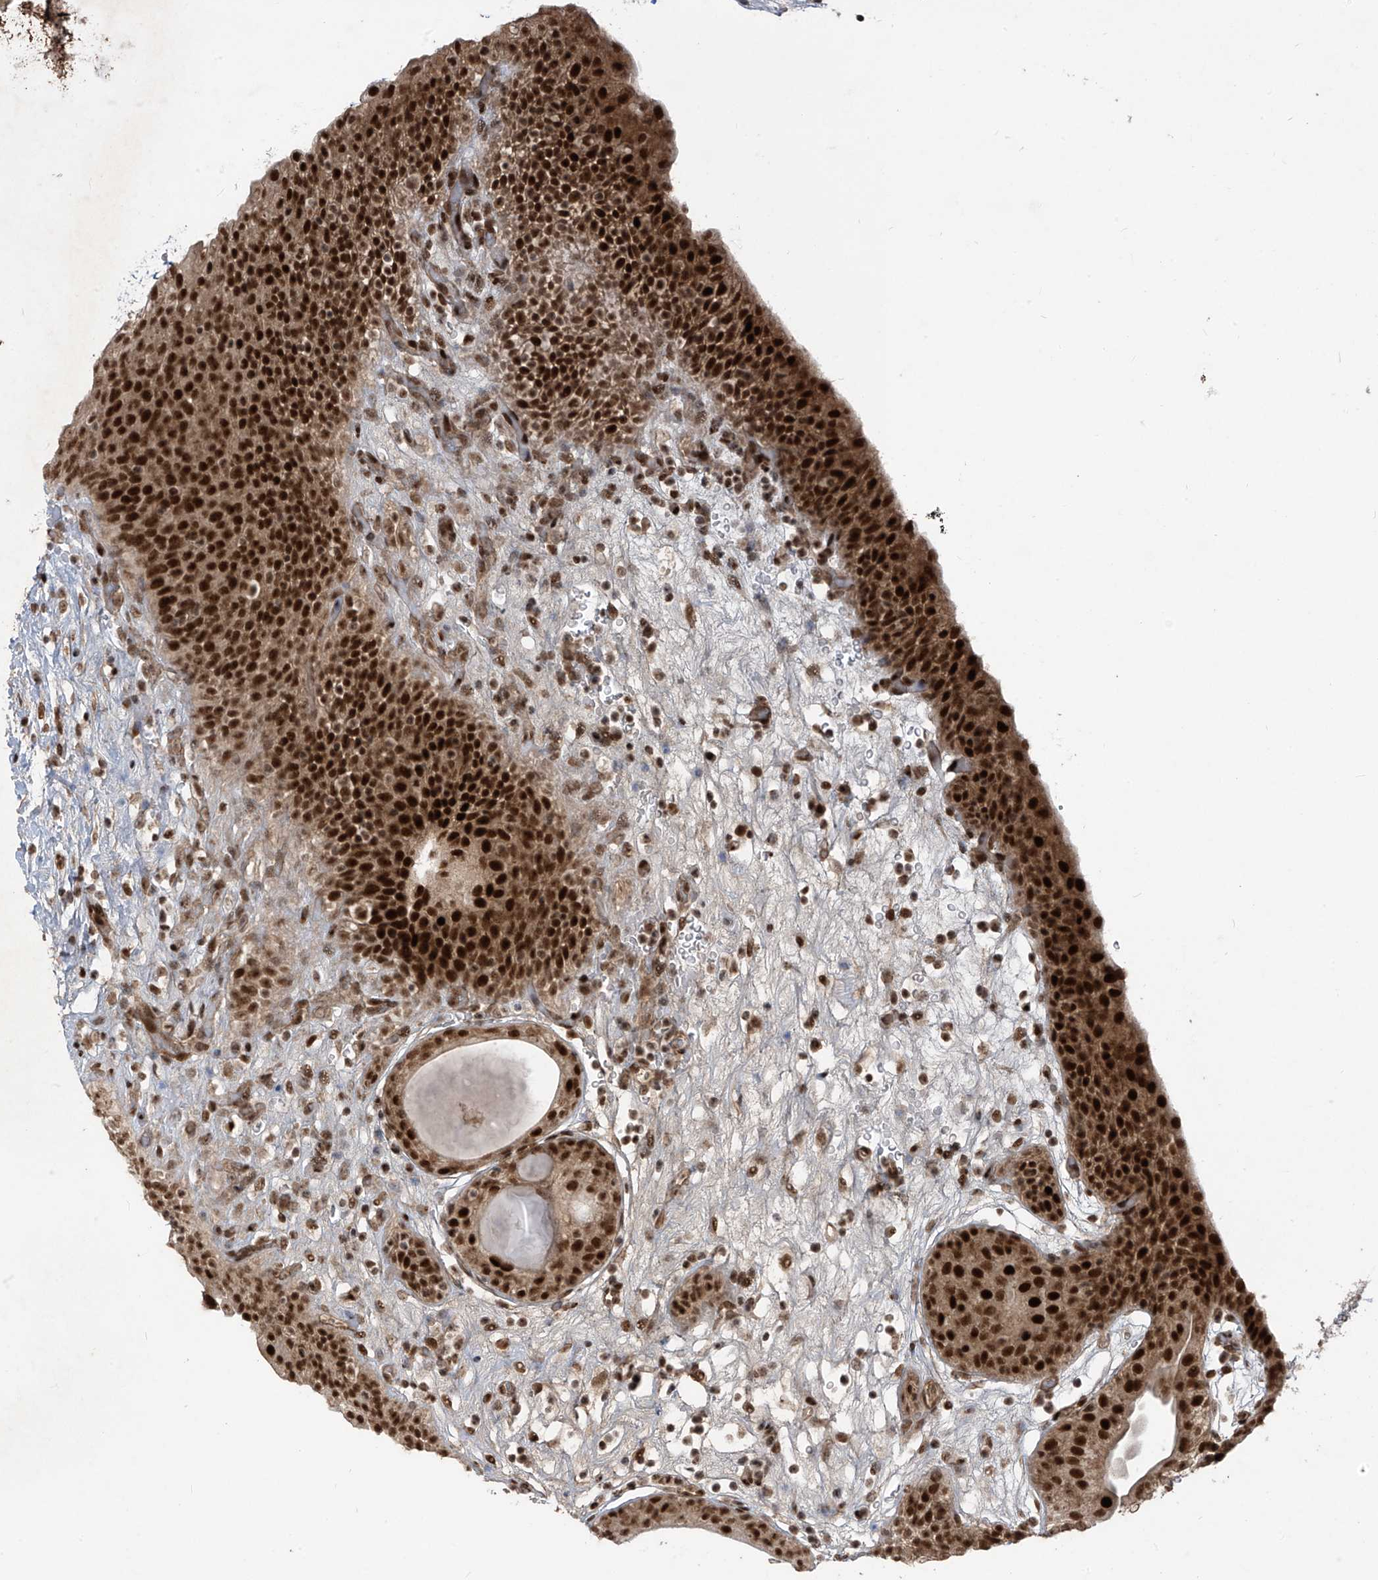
{"staining": {"intensity": "strong", "quantity": ">75%", "location": "cytoplasmic/membranous,nuclear"}, "tissue": "urinary bladder", "cell_type": "Urothelial cells", "image_type": "normal", "snomed": [{"axis": "morphology", "description": "Normal tissue, NOS"}, {"axis": "topography", "description": "Urinary bladder"}], "caption": "An image of urinary bladder stained for a protein displays strong cytoplasmic/membranous,nuclear brown staining in urothelial cells. (DAB IHC with brightfield microscopy, high magnification).", "gene": "ARHGEF3", "patient": {"sex": "male", "age": 83}}